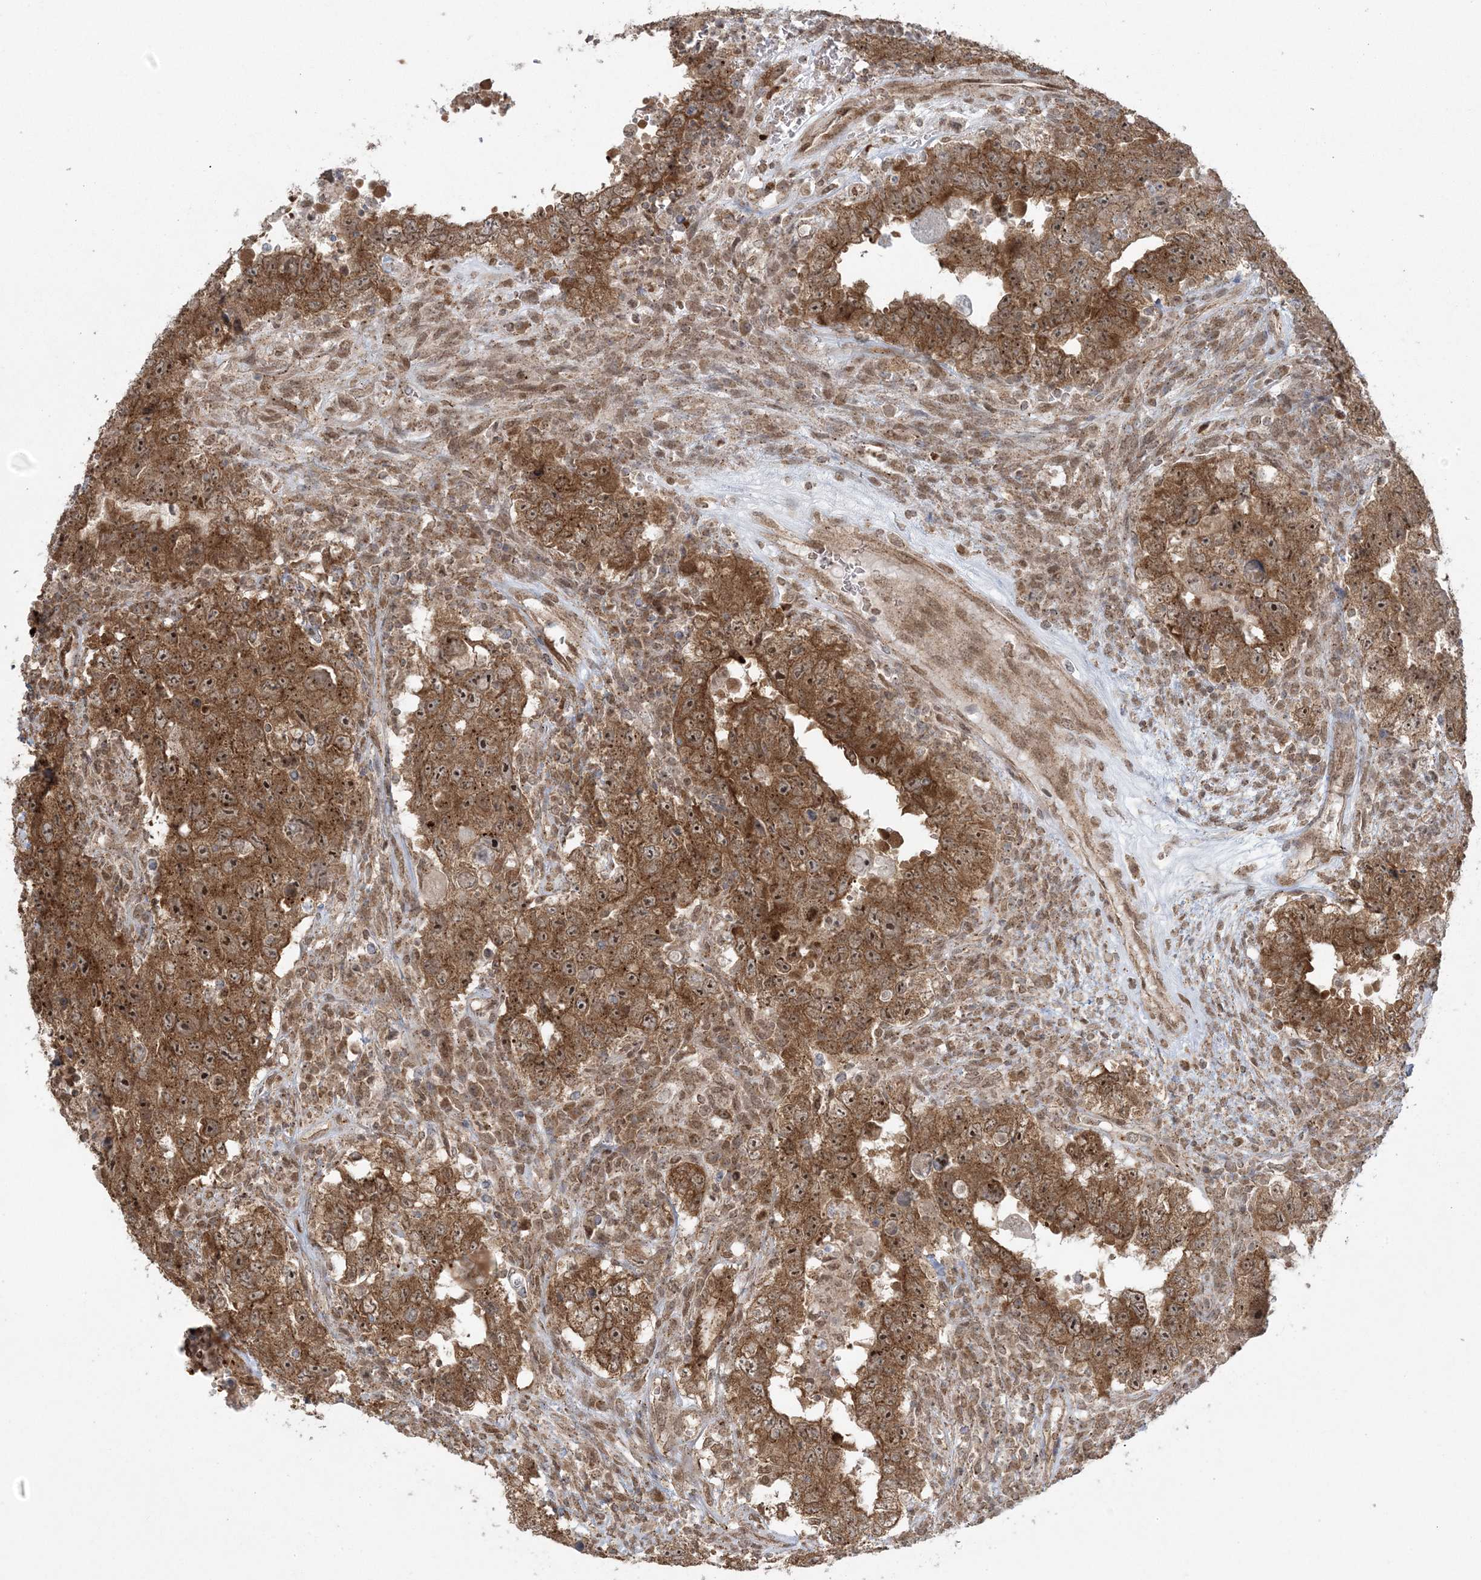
{"staining": {"intensity": "moderate", "quantity": ">75%", "location": "cytoplasmic/membranous,nuclear"}, "tissue": "testis cancer", "cell_type": "Tumor cells", "image_type": "cancer", "snomed": [{"axis": "morphology", "description": "Carcinoma, Embryonal, NOS"}, {"axis": "topography", "description": "Testis"}], "caption": "DAB (3,3'-diaminobenzidine) immunohistochemical staining of human testis embryonal carcinoma displays moderate cytoplasmic/membranous and nuclear protein expression in about >75% of tumor cells.", "gene": "ABCF3", "patient": {"sex": "male", "age": 26}}